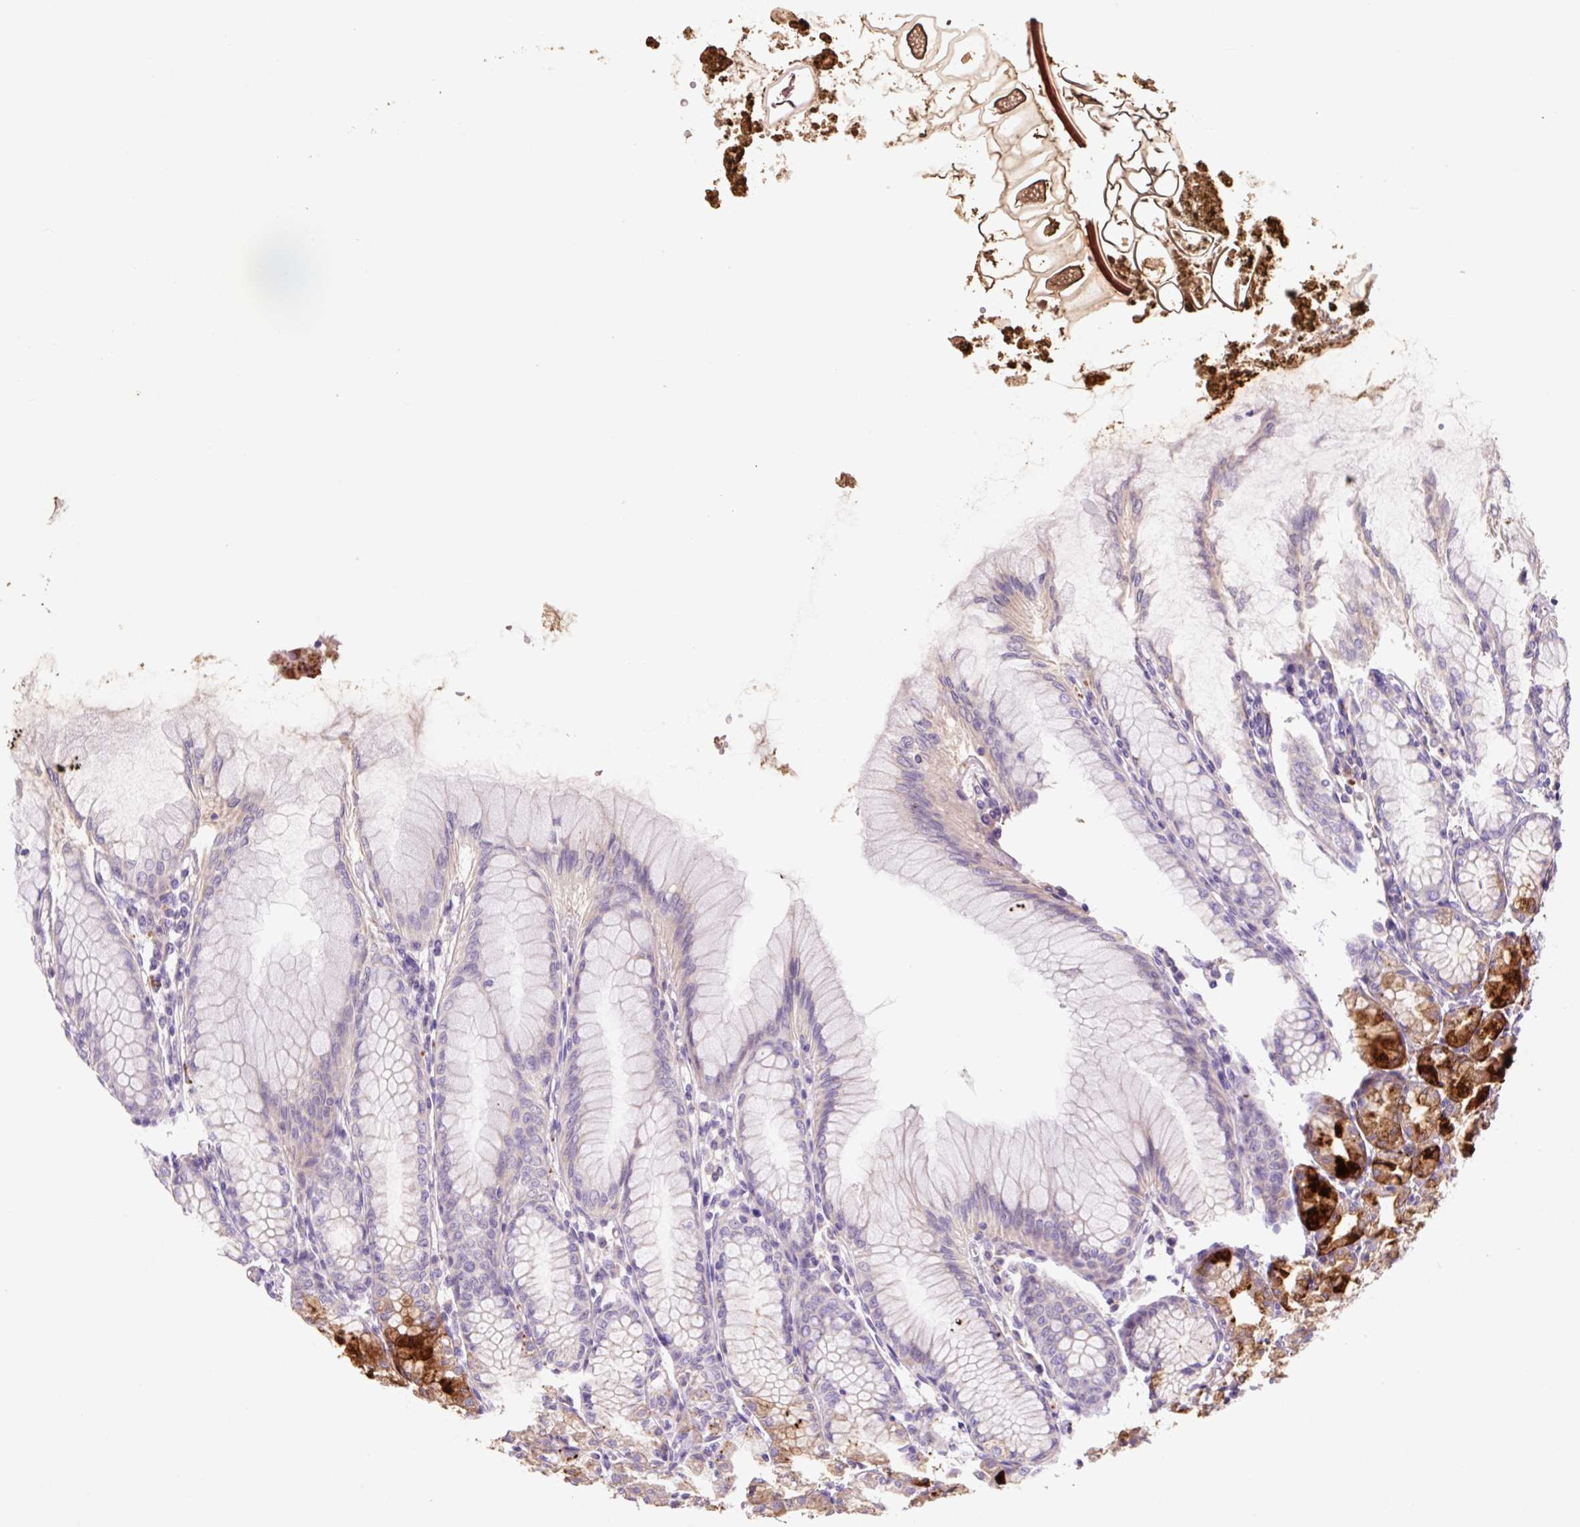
{"staining": {"intensity": "strong", "quantity": "25%-75%", "location": "cytoplasmic/membranous"}, "tissue": "stomach", "cell_type": "Glandular cells", "image_type": "normal", "snomed": [{"axis": "morphology", "description": "Normal tissue, NOS"}, {"axis": "topography", "description": "Stomach"}], "caption": "IHC staining of normal stomach, which exhibits high levels of strong cytoplasmic/membranous positivity in approximately 25%-75% of glandular cells indicating strong cytoplasmic/membranous protein positivity. The staining was performed using DAB (3,3'-diaminobenzidine) (brown) for protein detection and nuclei were counterstained in hematoxylin (blue).", "gene": "HEXA", "patient": {"sex": "female", "age": 57}}